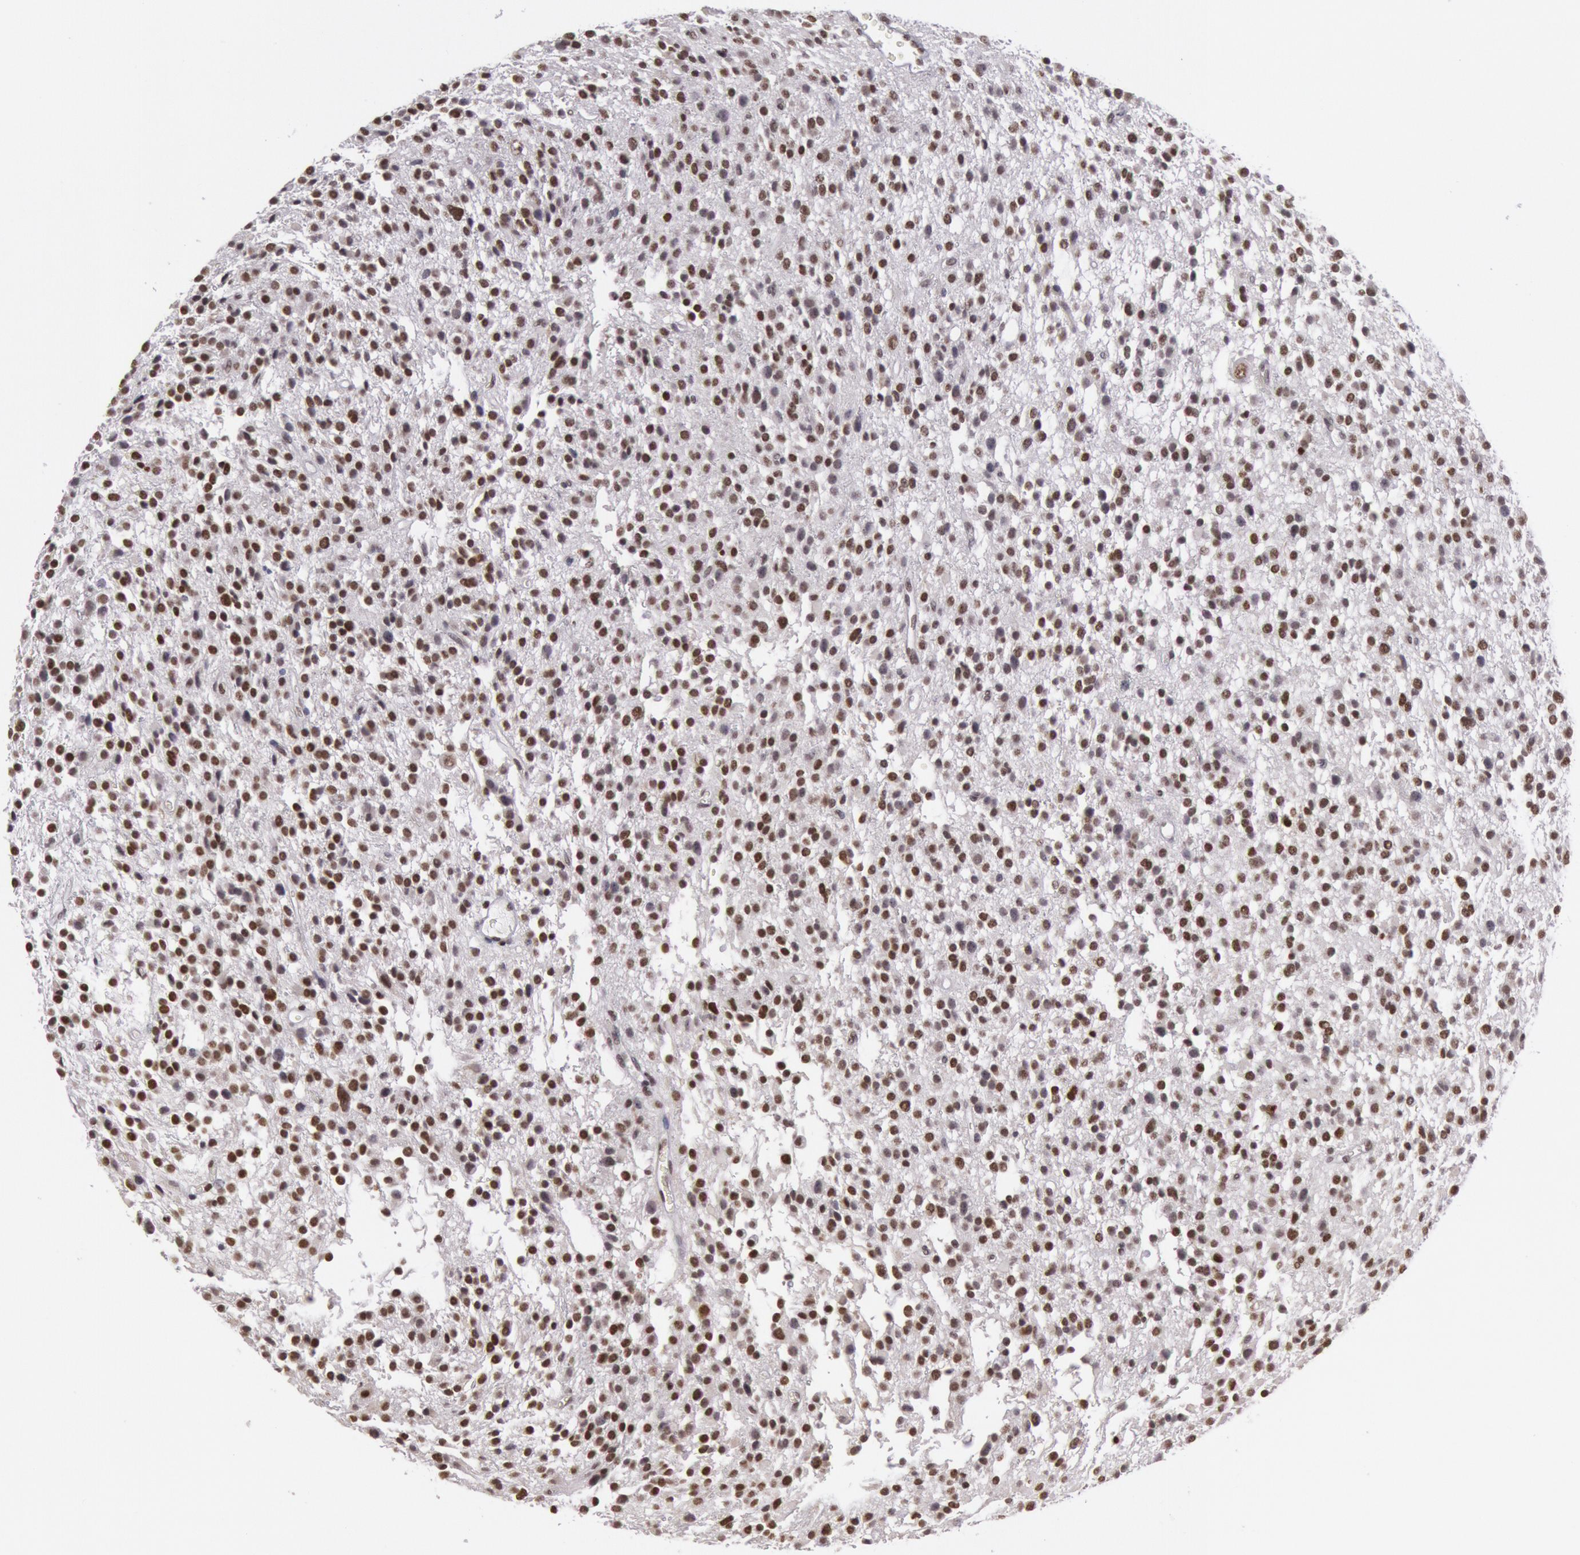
{"staining": {"intensity": "strong", "quantity": ">75%", "location": "nuclear"}, "tissue": "glioma", "cell_type": "Tumor cells", "image_type": "cancer", "snomed": [{"axis": "morphology", "description": "Glioma, malignant, Low grade"}, {"axis": "topography", "description": "Brain"}], "caption": "Immunohistochemical staining of glioma shows strong nuclear protein positivity in about >75% of tumor cells.", "gene": "NKAP", "patient": {"sex": "female", "age": 36}}